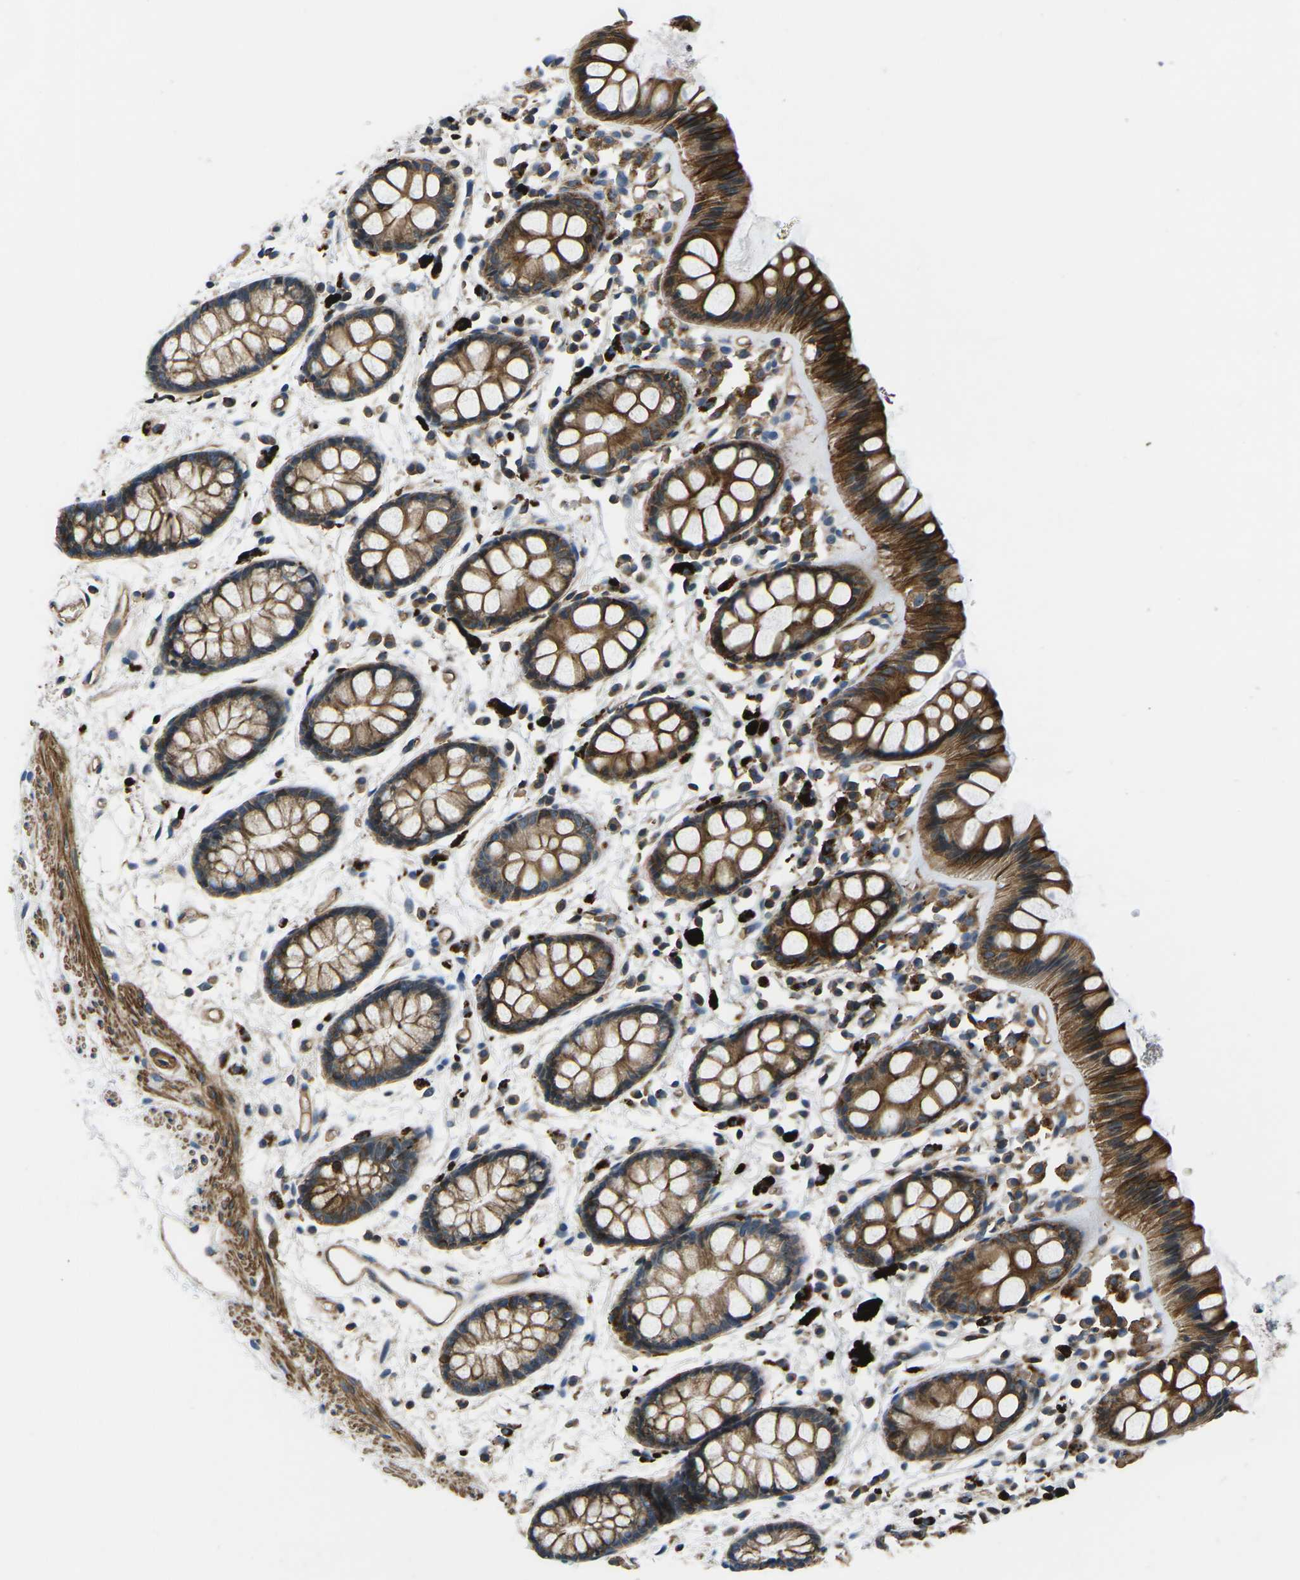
{"staining": {"intensity": "strong", "quantity": ">75%", "location": "cytoplasmic/membranous"}, "tissue": "rectum", "cell_type": "Glandular cells", "image_type": "normal", "snomed": [{"axis": "morphology", "description": "Normal tissue, NOS"}, {"axis": "topography", "description": "Rectum"}], "caption": "High-magnification brightfield microscopy of benign rectum stained with DAB (brown) and counterstained with hematoxylin (blue). glandular cells exhibit strong cytoplasmic/membranous staining is present in approximately>75% of cells. (IHC, brightfield microscopy, high magnification).", "gene": "KCNJ15", "patient": {"sex": "female", "age": 66}}